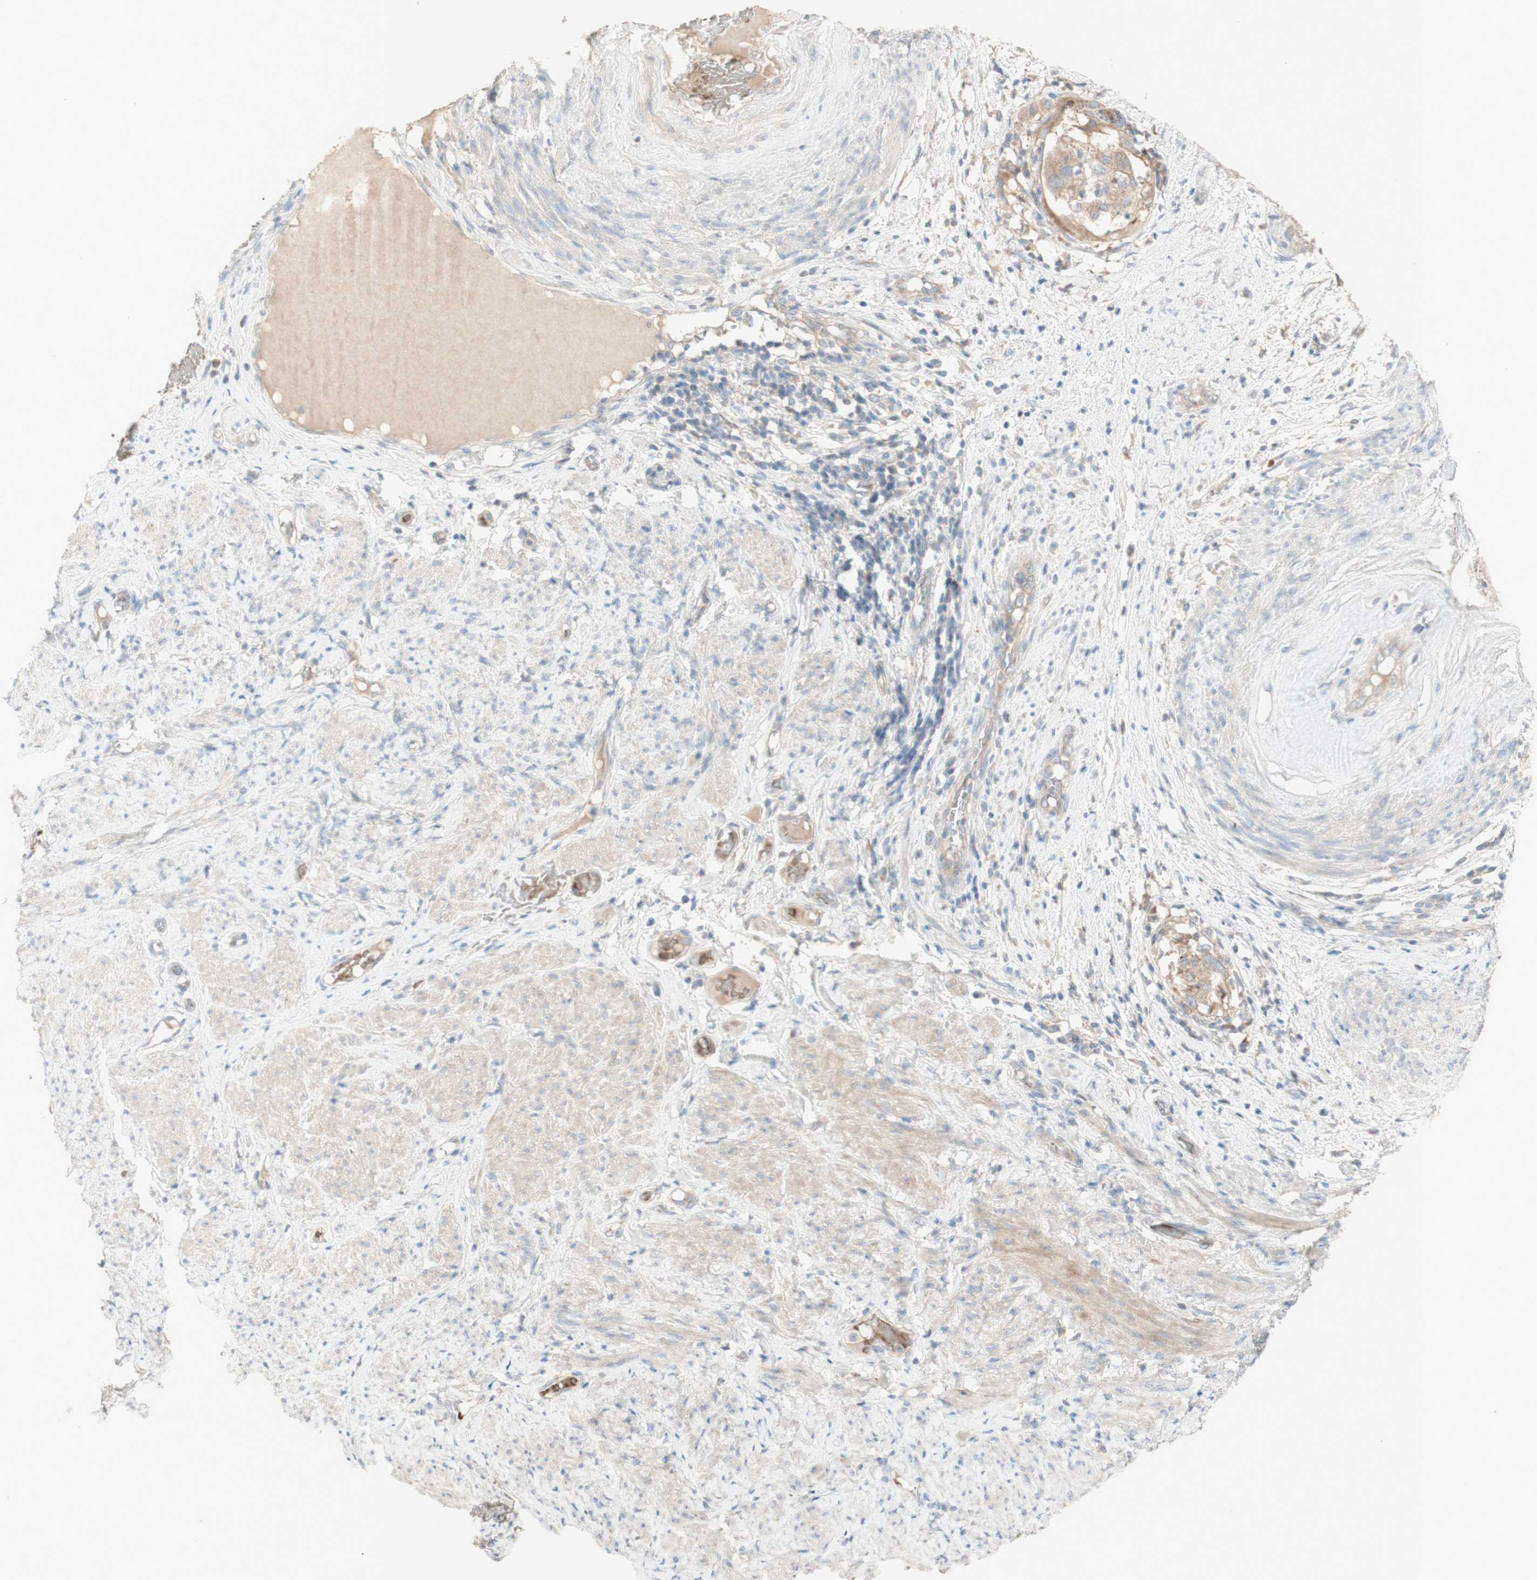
{"staining": {"intensity": "weak", "quantity": ">75%", "location": "cytoplasmic/membranous"}, "tissue": "endometrial cancer", "cell_type": "Tumor cells", "image_type": "cancer", "snomed": [{"axis": "morphology", "description": "Adenocarcinoma, NOS"}, {"axis": "topography", "description": "Endometrium"}], "caption": "Tumor cells demonstrate low levels of weak cytoplasmic/membranous staining in approximately >75% of cells in adenocarcinoma (endometrial). The staining was performed using DAB, with brown indicating positive protein expression. Nuclei are stained blue with hematoxylin.", "gene": "PTGER4", "patient": {"sex": "female", "age": 85}}